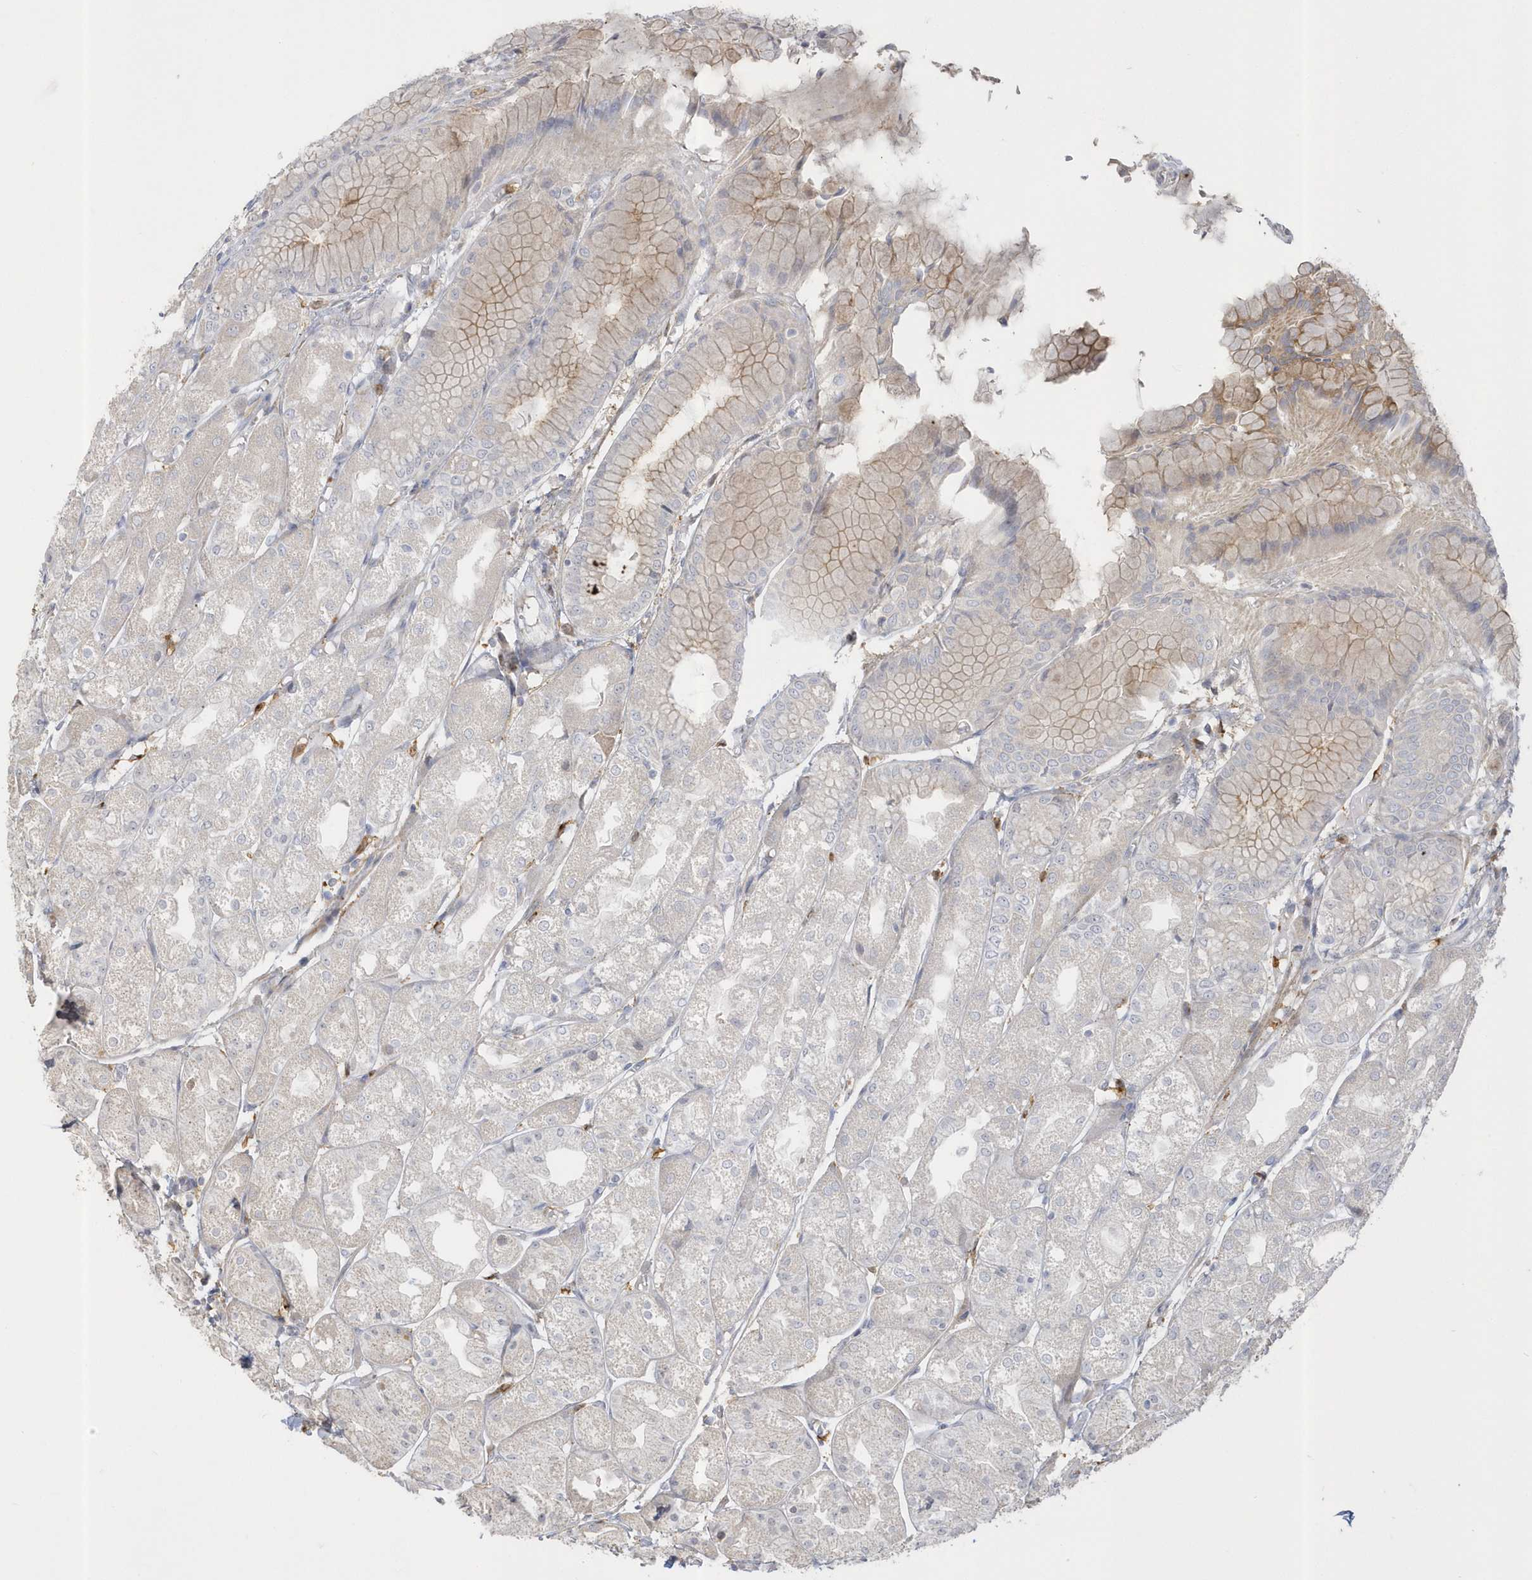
{"staining": {"intensity": "moderate", "quantity": "<25%", "location": "cytoplasmic/membranous,nuclear"}, "tissue": "stomach", "cell_type": "Glandular cells", "image_type": "normal", "snomed": [{"axis": "morphology", "description": "Normal tissue, NOS"}, {"axis": "topography", "description": "Stomach, upper"}], "caption": "DAB (3,3'-diaminobenzidine) immunohistochemical staining of unremarkable stomach shows moderate cytoplasmic/membranous,nuclear protein positivity in about <25% of glandular cells. (Brightfield microscopy of DAB IHC at high magnification).", "gene": "NAF1", "patient": {"sex": "male", "age": 72}}